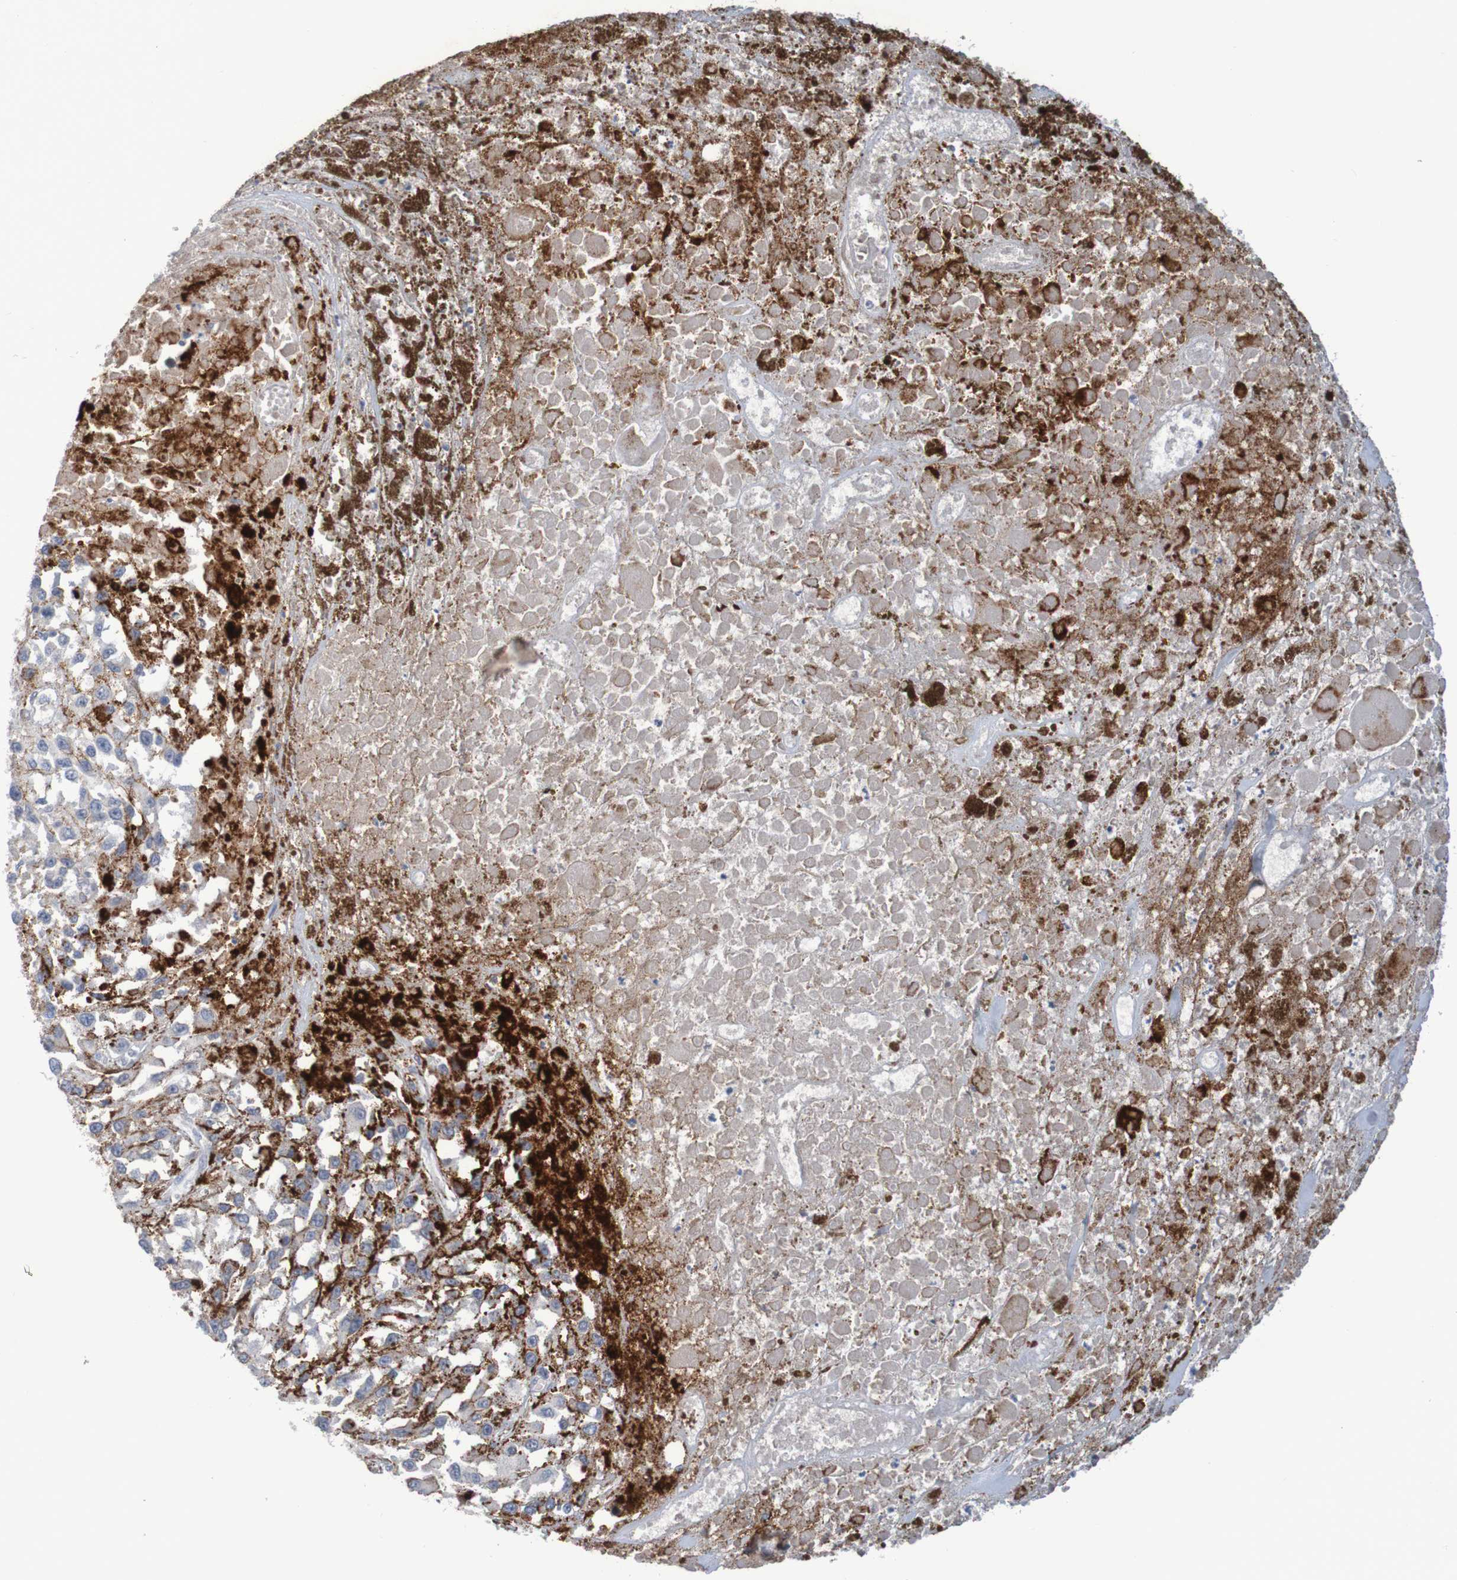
{"staining": {"intensity": "negative", "quantity": "none", "location": "none"}, "tissue": "melanoma", "cell_type": "Tumor cells", "image_type": "cancer", "snomed": [{"axis": "morphology", "description": "Malignant melanoma, Metastatic site"}, {"axis": "topography", "description": "Lymph node"}], "caption": "This is an IHC histopathology image of human malignant melanoma (metastatic site). There is no staining in tumor cells.", "gene": "LTA", "patient": {"sex": "male", "age": 59}}